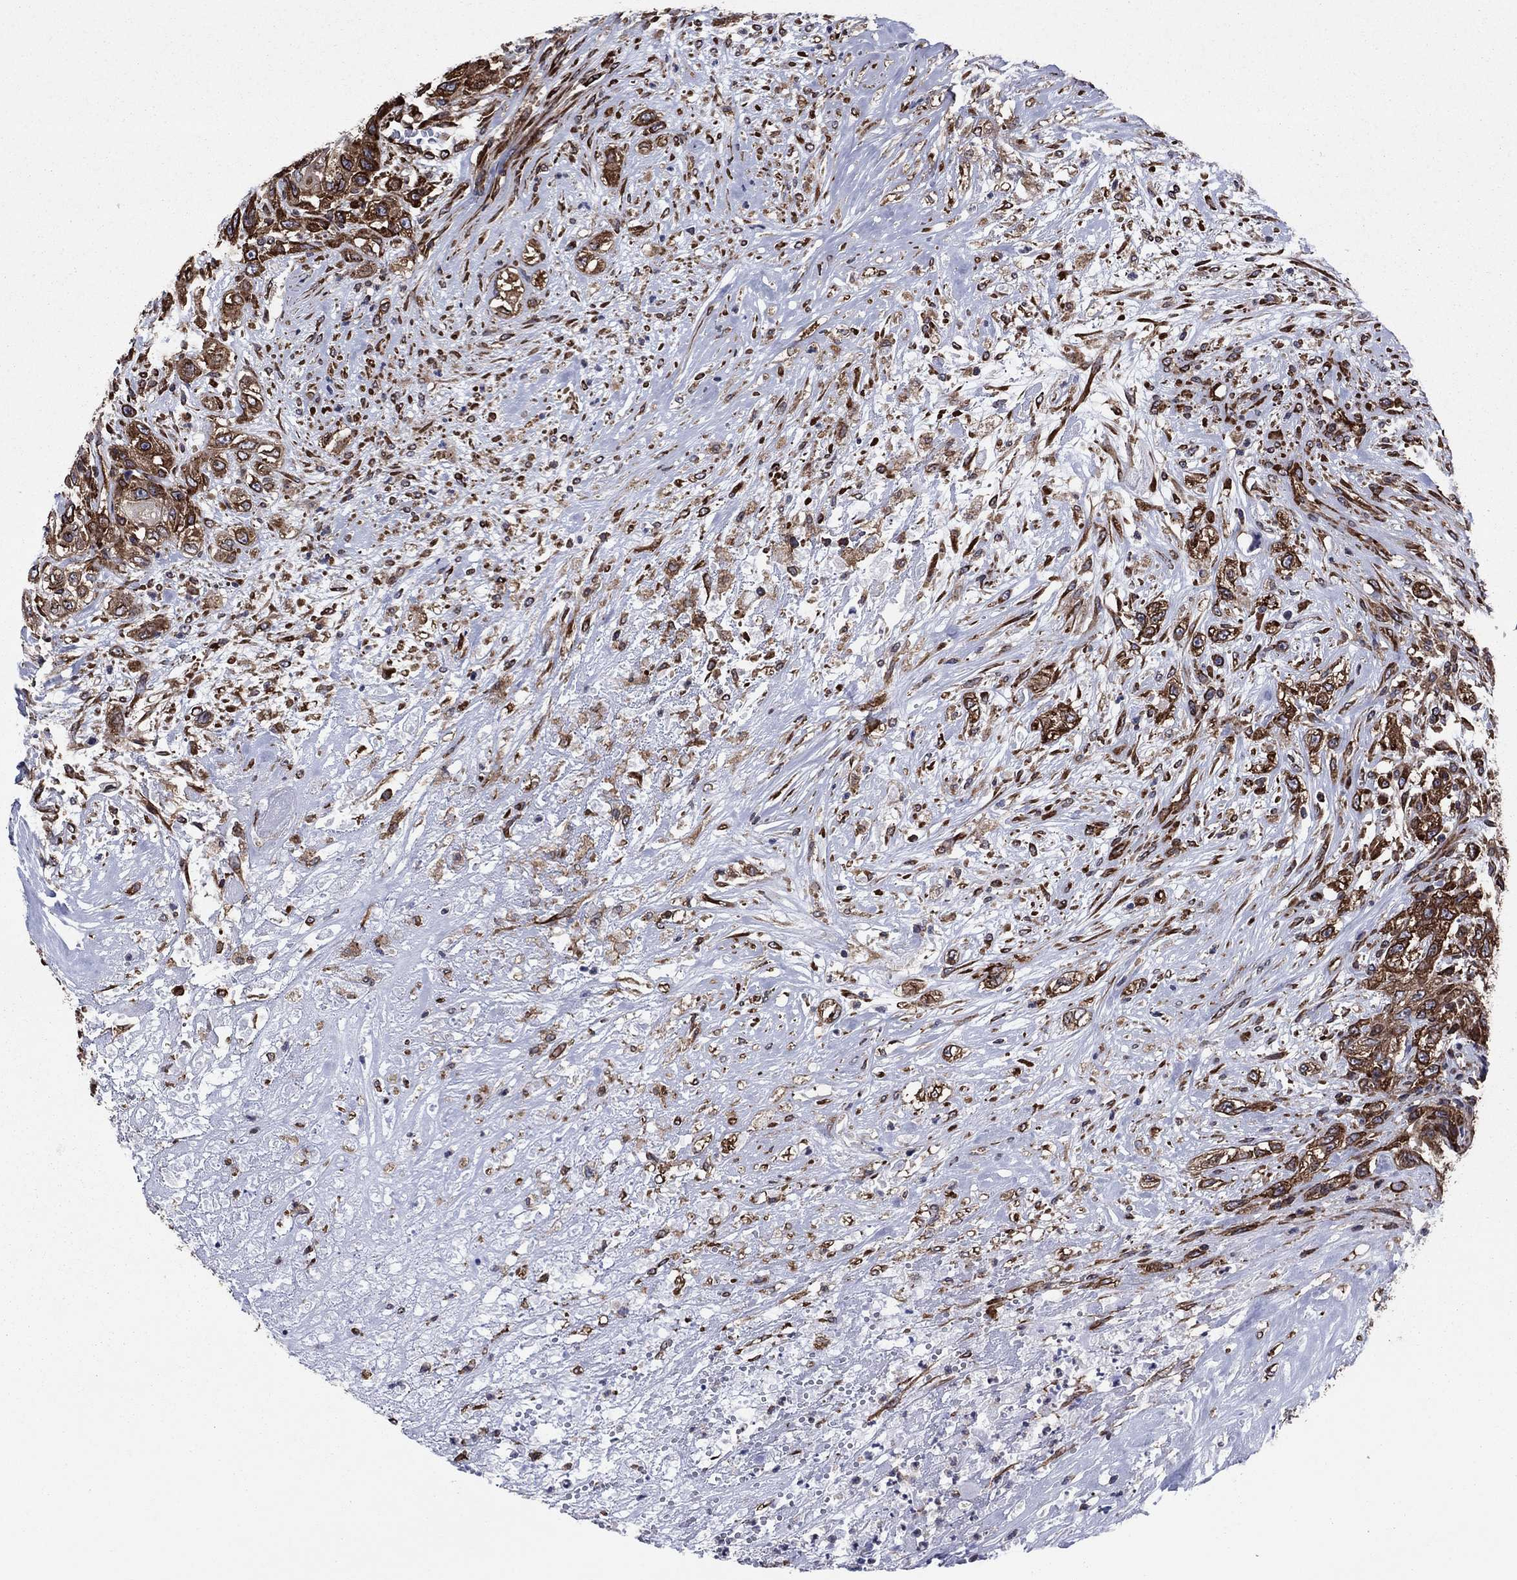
{"staining": {"intensity": "strong", "quantity": ">75%", "location": "cytoplasmic/membranous"}, "tissue": "urothelial cancer", "cell_type": "Tumor cells", "image_type": "cancer", "snomed": [{"axis": "morphology", "description": "Urothelial carcinoma, High grade"}, {"axis": "topography", "description": "Urinary bladder"}], "caption": "A brown stain labels strong cytoplasmic/membranous staining of a protein in human urothelial cancer tumor cells. Immunohistochemistry (ihc) stains the protein of interest in brown and the nuclei are stained blue.", "gene": "YBX1", "patient": {"sex": "female", "age": 56}}